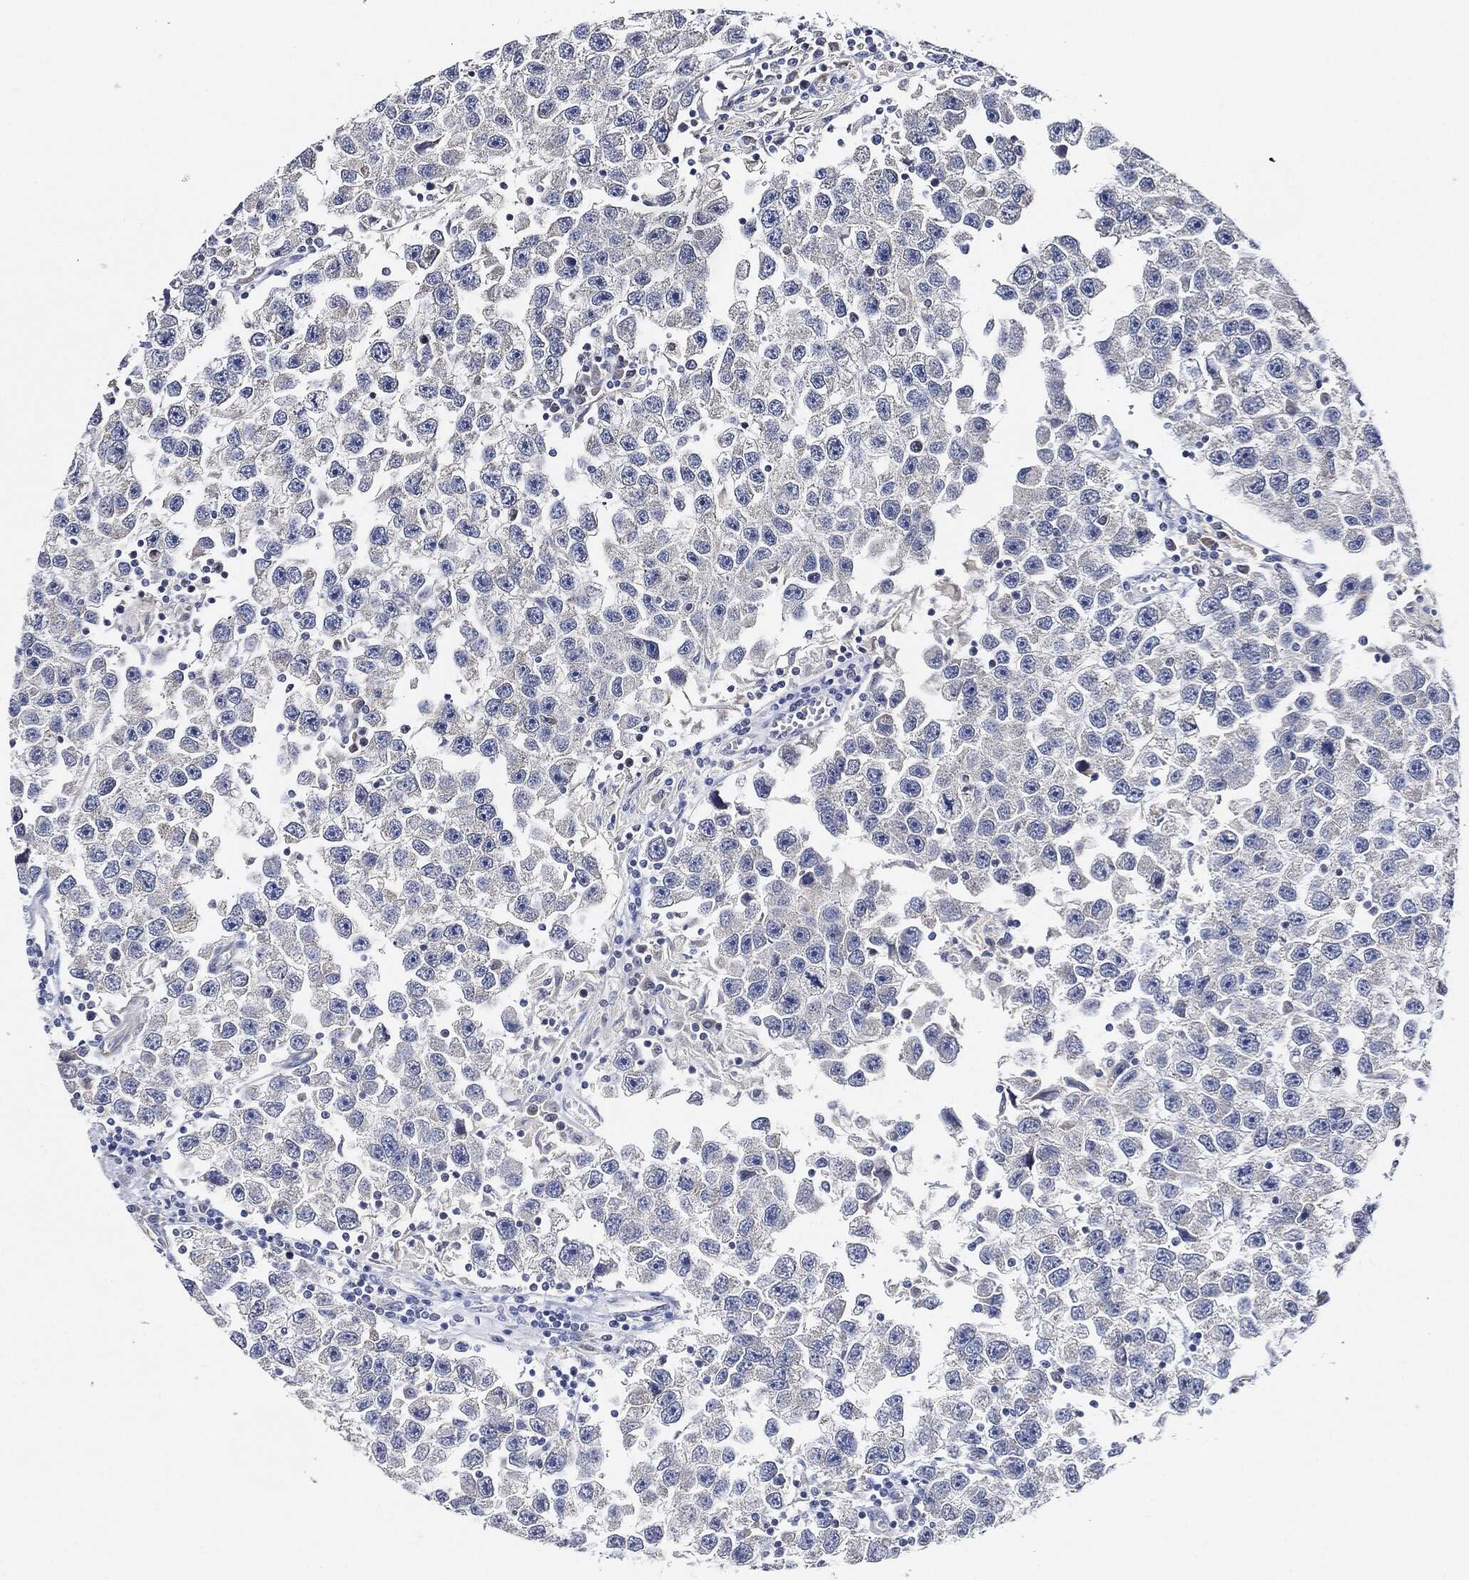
{"staining": {"intensity": "negative", "quantity": "none", "location": "none"}, "tissue": "testis cancer", "cell_type": "Tumor cells", "image_type": "cancer", "snomed": [{"axis": "morphology", "description": "Seminoma, NOS"}, {"axis": "topography", "description": "Testis"}], "caption": "Immunohistochemistry micrograph of human testis seminoma stained for a protein (brown), which shows no expression in tumor cells.", "gene": "THSD1", "patient": {"sex": "male", "age": 26}}